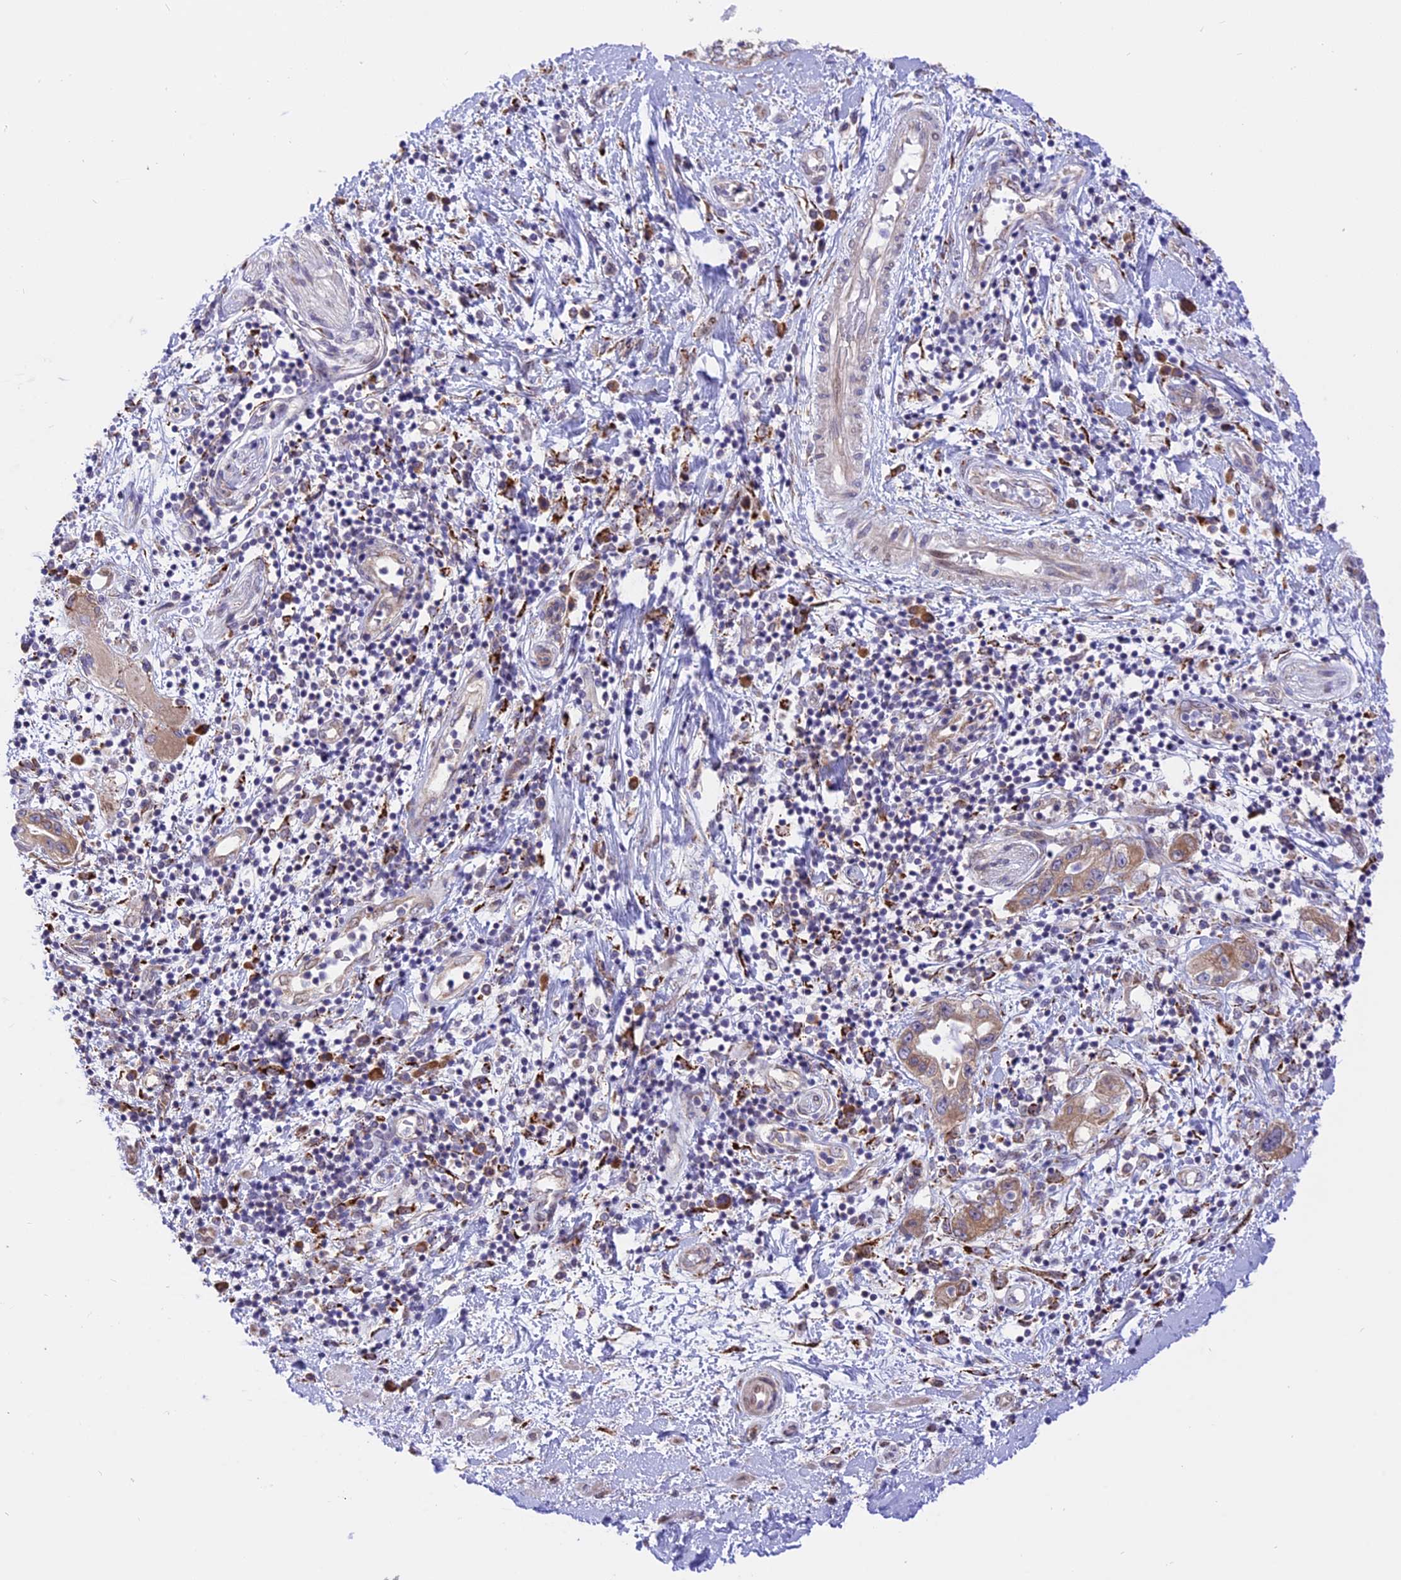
{"staining": {"intensity": "moderate", "quantity": "<25%", "location": "cytoplasmic/membranous"}, "tissue": "pancreatic cancer", "cell_type": "Tumor cells", "image_type": "cancer", "snomed": [{"axis": "morphology", "description": "Adenocarcinoma, NOS"}, {"axis": "topography", "description": "Pancreas"}], "caption": "The photomicrograph displays immunohistochemical staining of pancreatic cancer. There is moderate cytoplasmic/membranous staining is seen in about <25% of tumor cells. Nuclei are stained in blue.", "gene": "ARMCX6", "patient": {"sex": "female", "age": 73}}